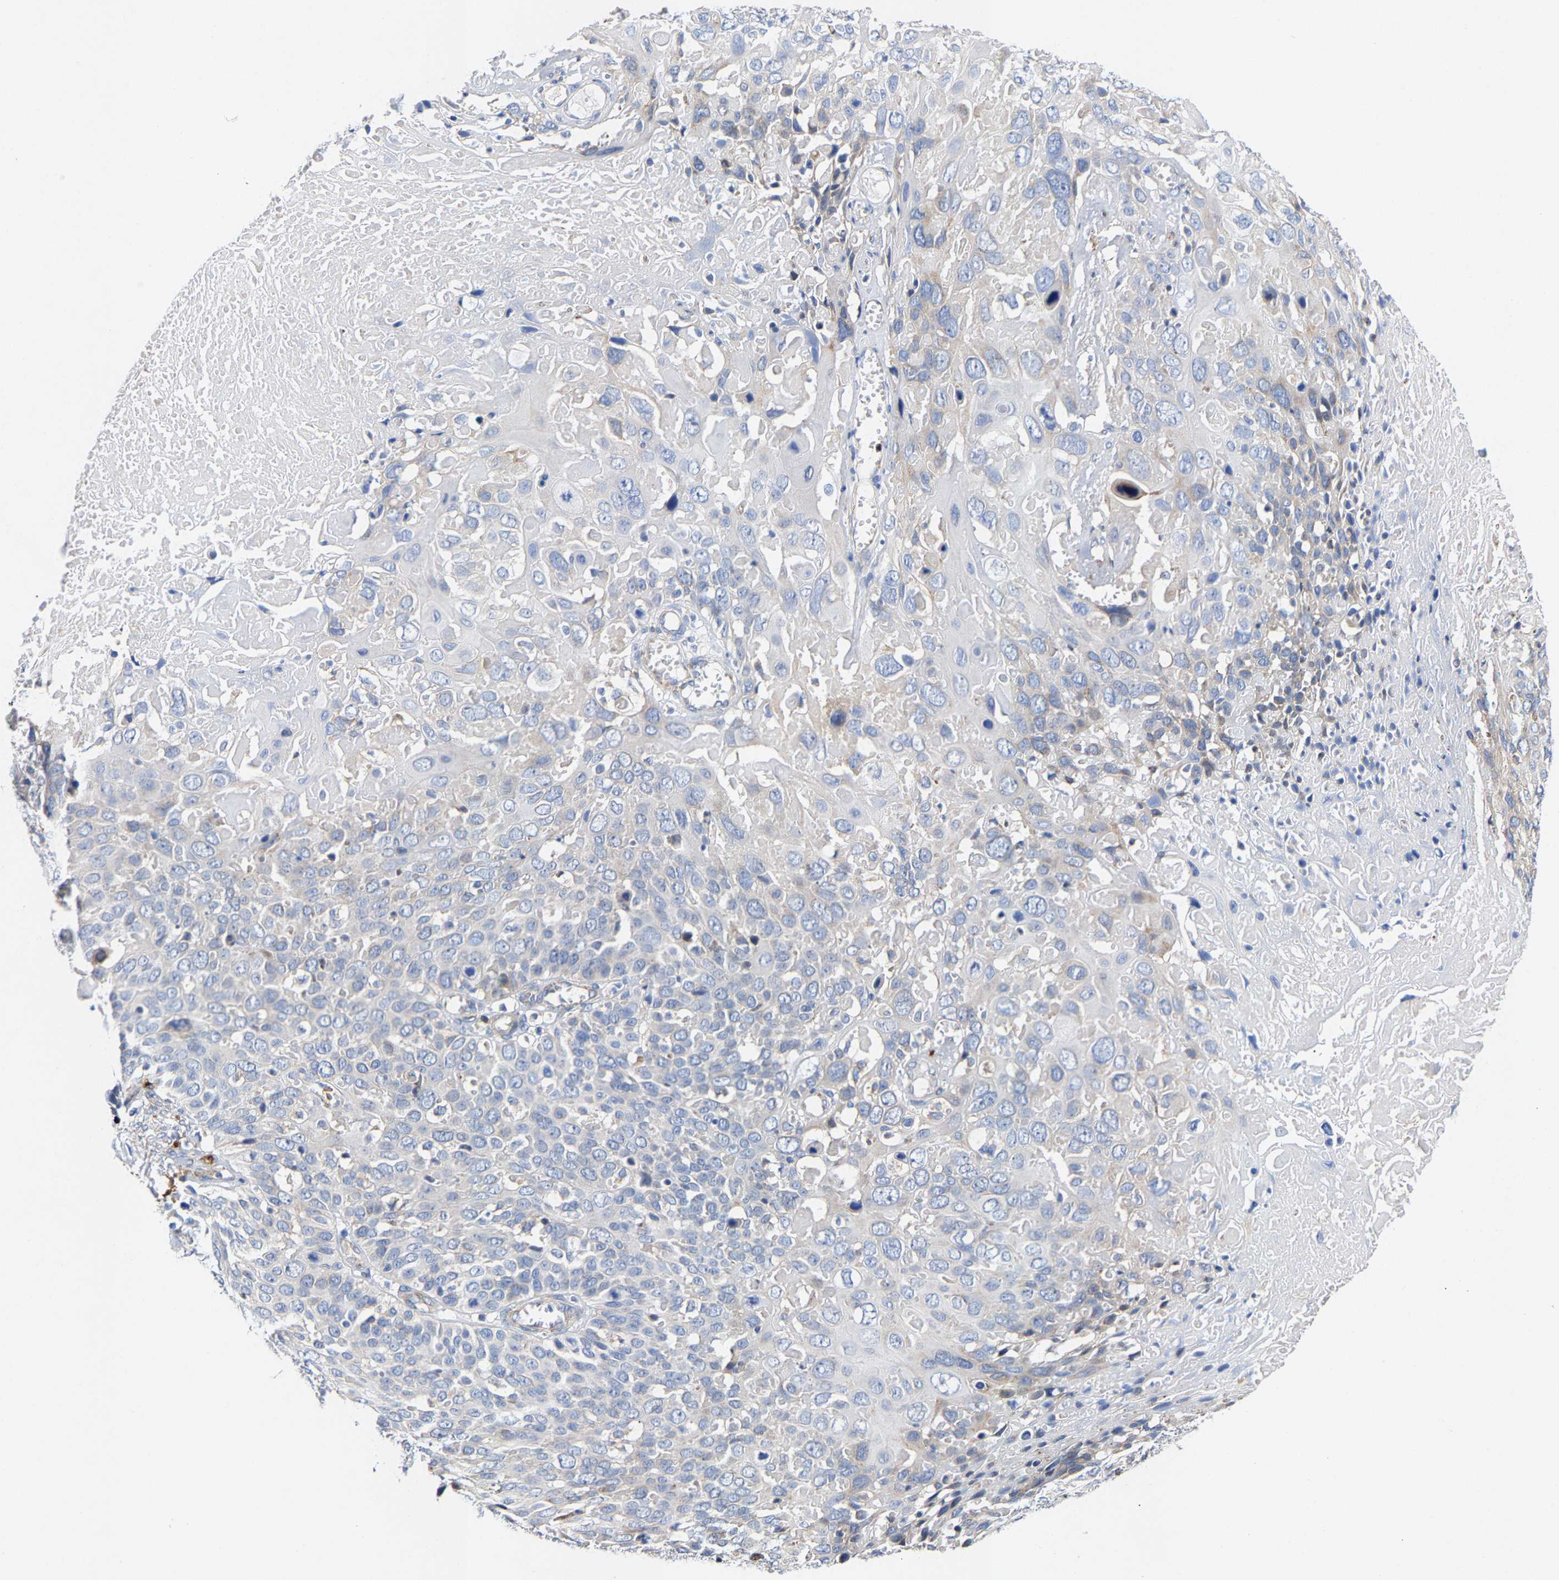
{"staining": {"intensity": "weak", "quantity": "<25%", "location": "cytoplasmic/membranous"}, "tissue": "cervical cancer", "cell_type": "Tumor cells", "image_type": "cancer", "snomed": [{"axis": "morphology", "description": "Squamous cell carcinoma, NOS"}, {"axis": "topography", "description": "Cervix"}], "caption": "Tumor cells are negative for brown protein staining in cervical cancer.", "gene": "PPP1R15A", "patient": {"sex": "female", "age": 74}}